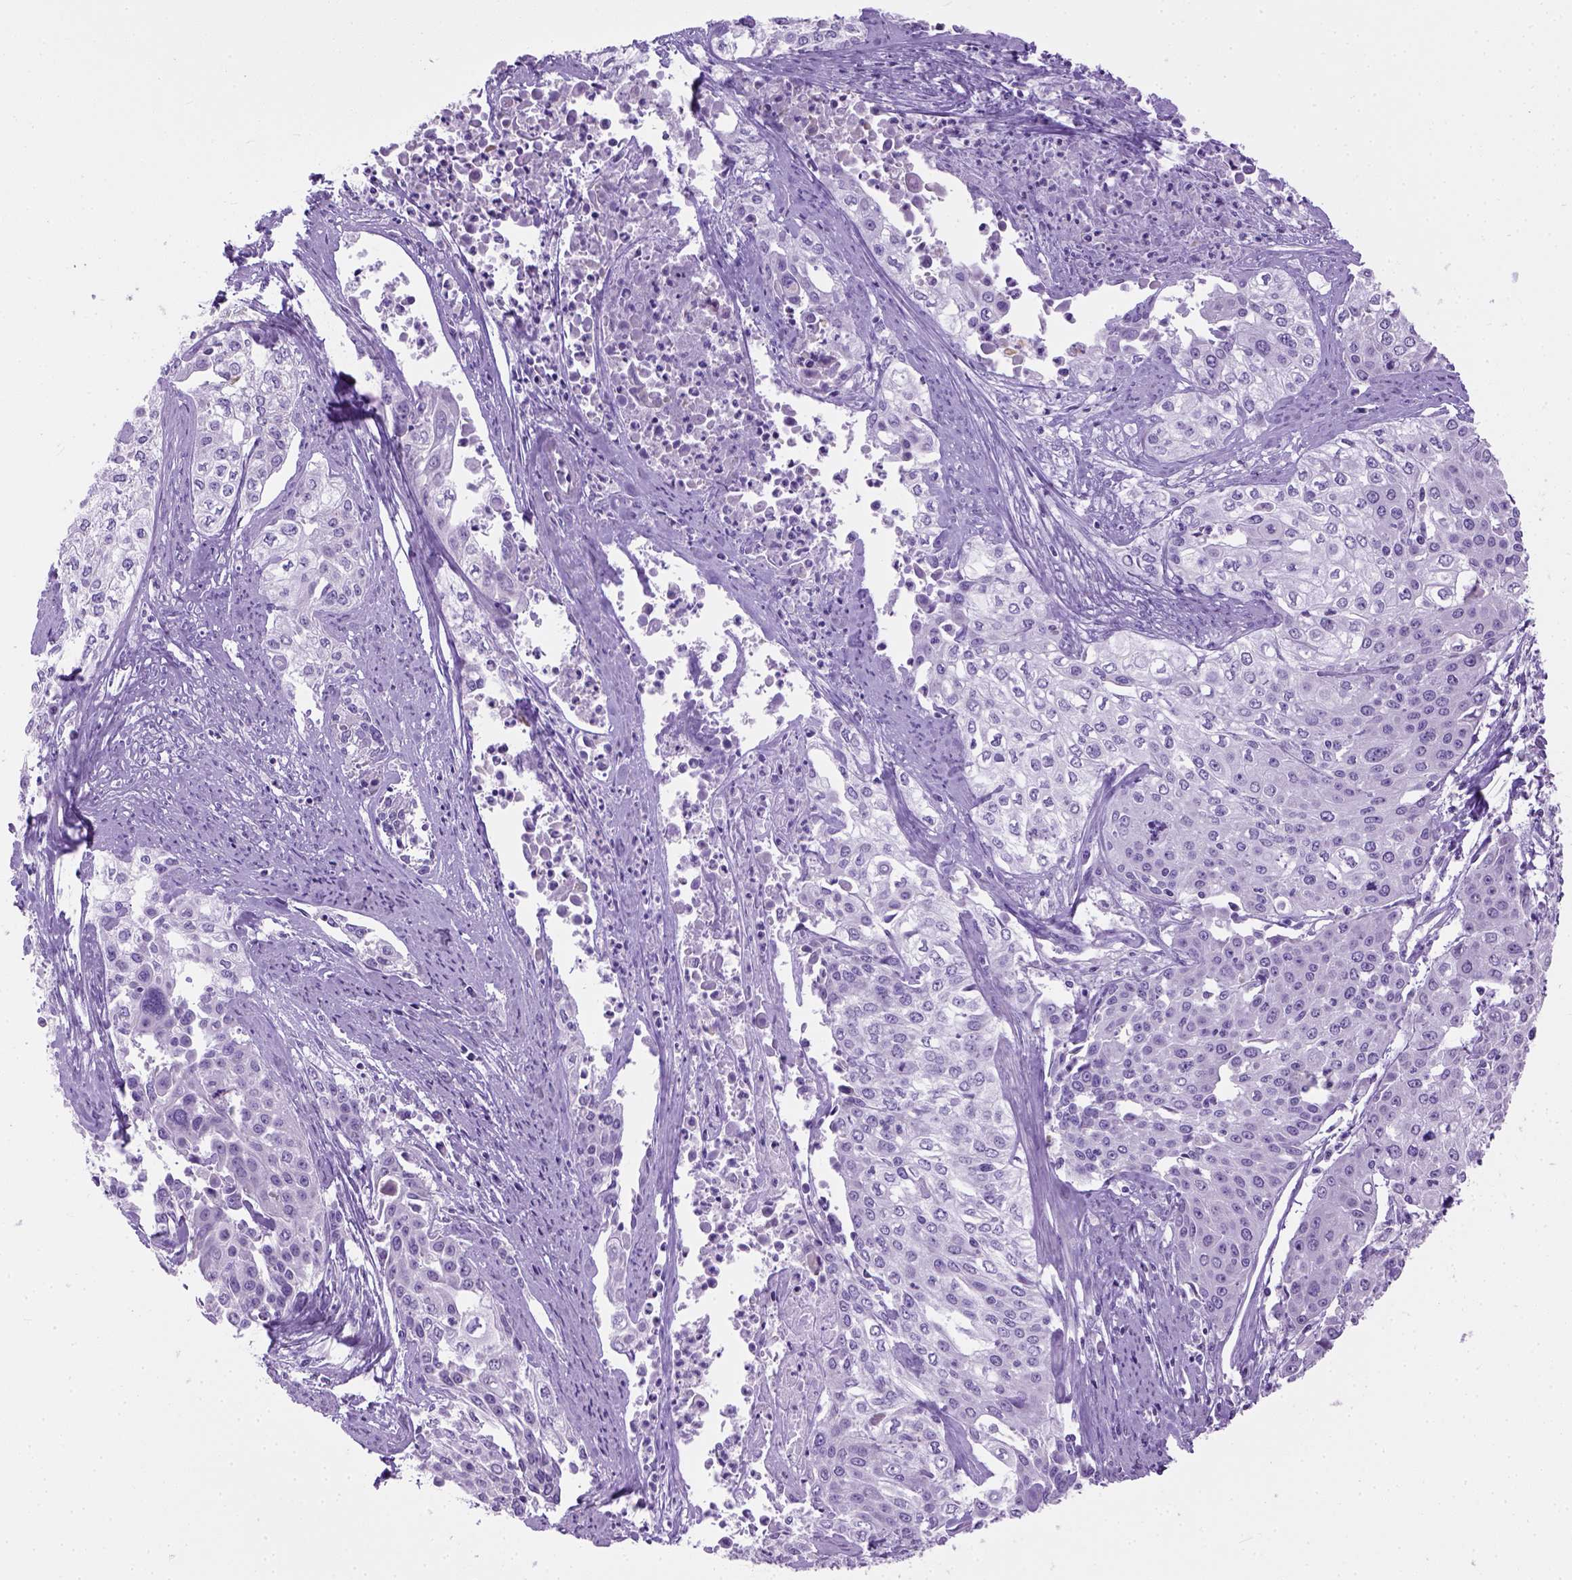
{"staining": {"intensity": "negative", "quantity": "none", "location": "none"}, "tissue": "cervical cancer", "cell_type": "Tumor cells", "image_type": "cancer", "snomed": [{"axis": "morphology", "description": "Squamous cell carcinoma, NOS"}, {"axis": "topography", "description": "Cervix"}], "caption": "This is an IHC image of human cervical squamous cell carcinoma. There is no staining in tumor cells.", "gene": "CYP24A1", "patient": {"sex": "female", "age": 39}}